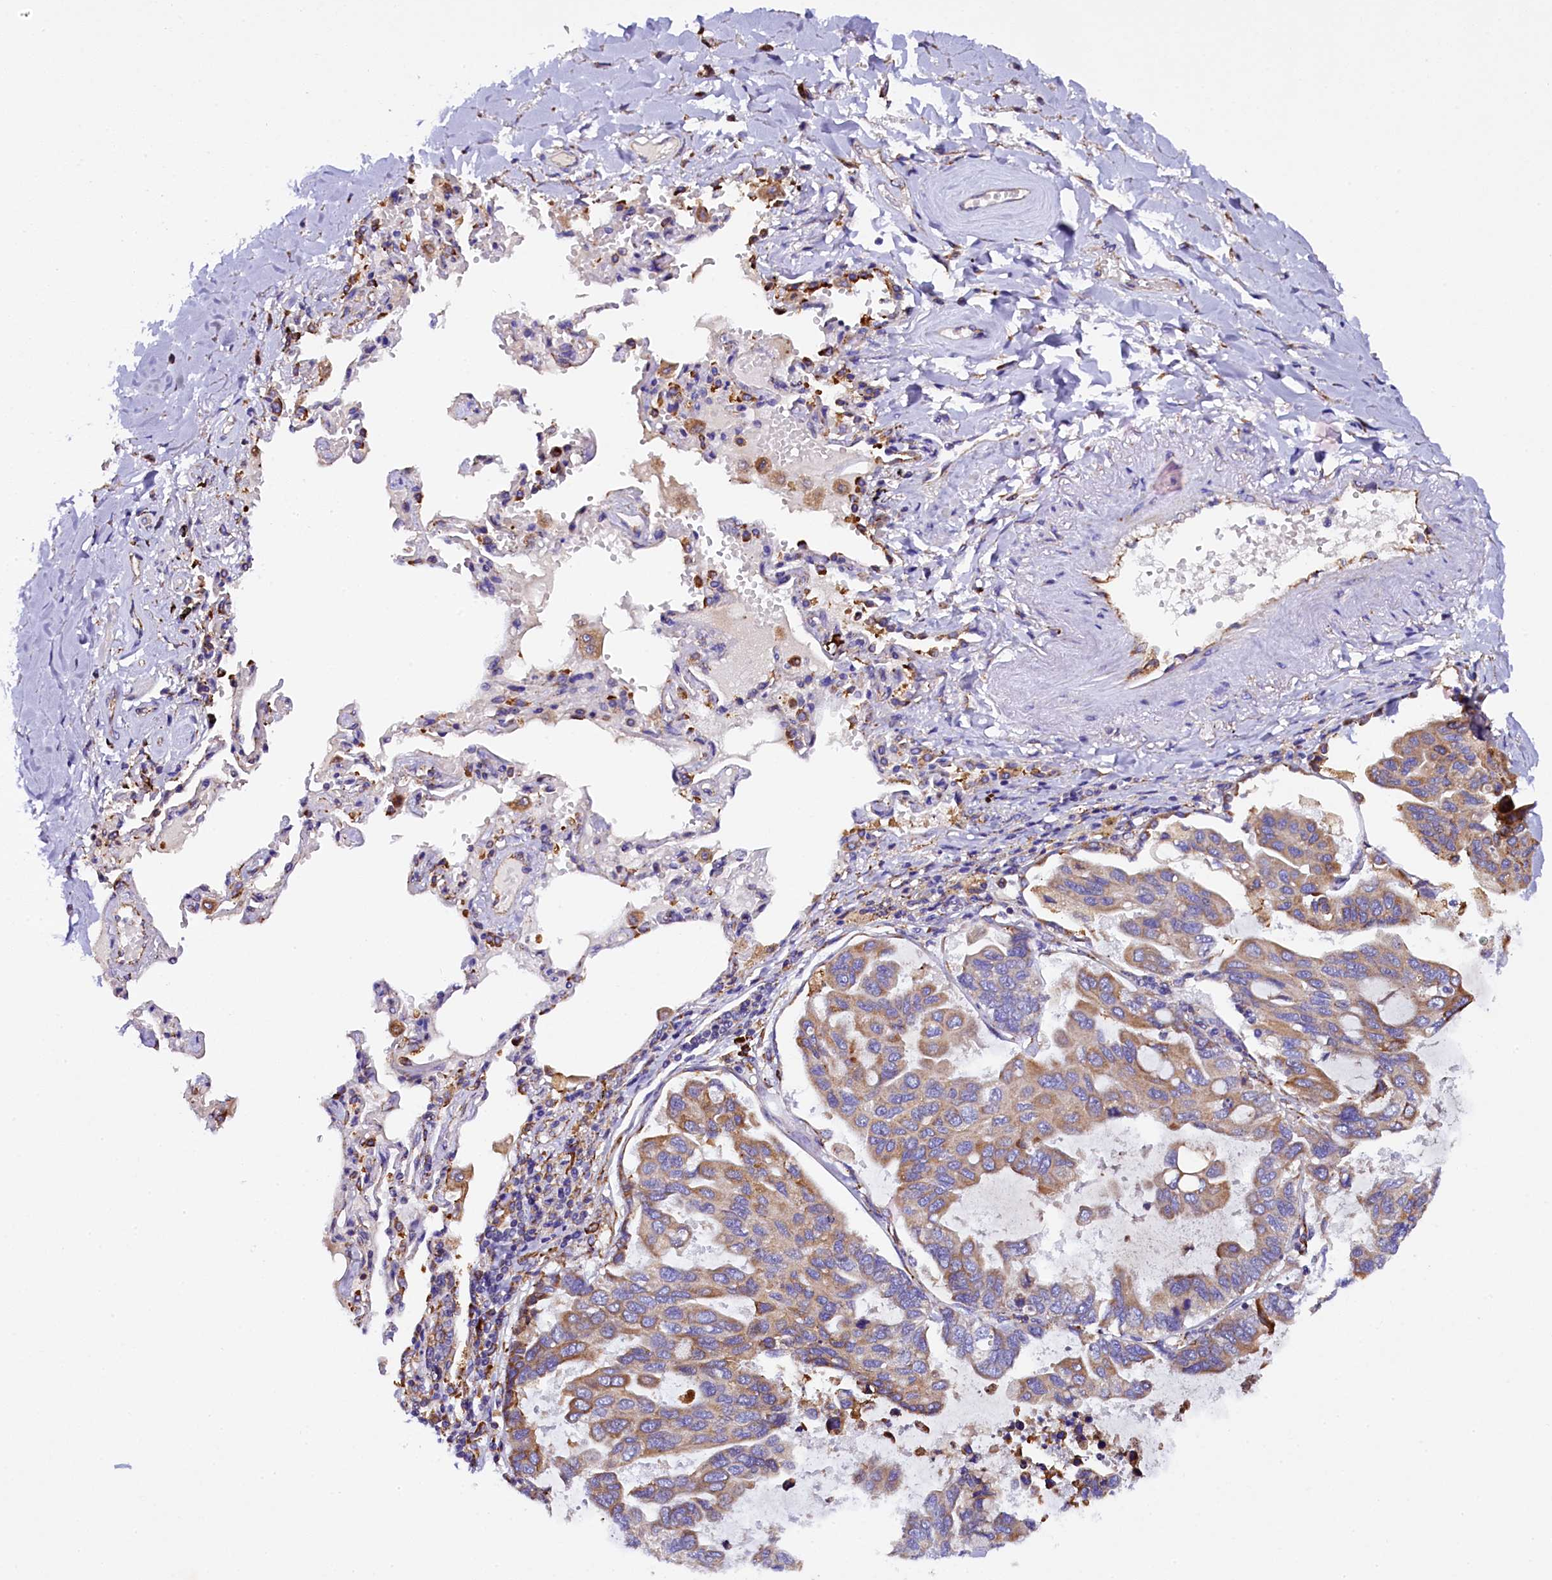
{"staining": {"intensity": "moderate", "quantity": "25%-75%", "location": "cytoplasmic/membranous"}, "tissue": "lung cancer", "cell_type": "Tumor cells", "image_type": "cancer", "snomed": [{"axis": "morphology", "description": "Adenocarcinoma, NOS"}, {"axis": "topography", "description": "Lung"}], "caption": "Moderate cytoplasmic/membranous expression is present in approximately 25%-75% of tumor cells in adenocarcinoma (lung).", "gene": "CAPS2", "patient": {"sex": "male", "age": 64}}